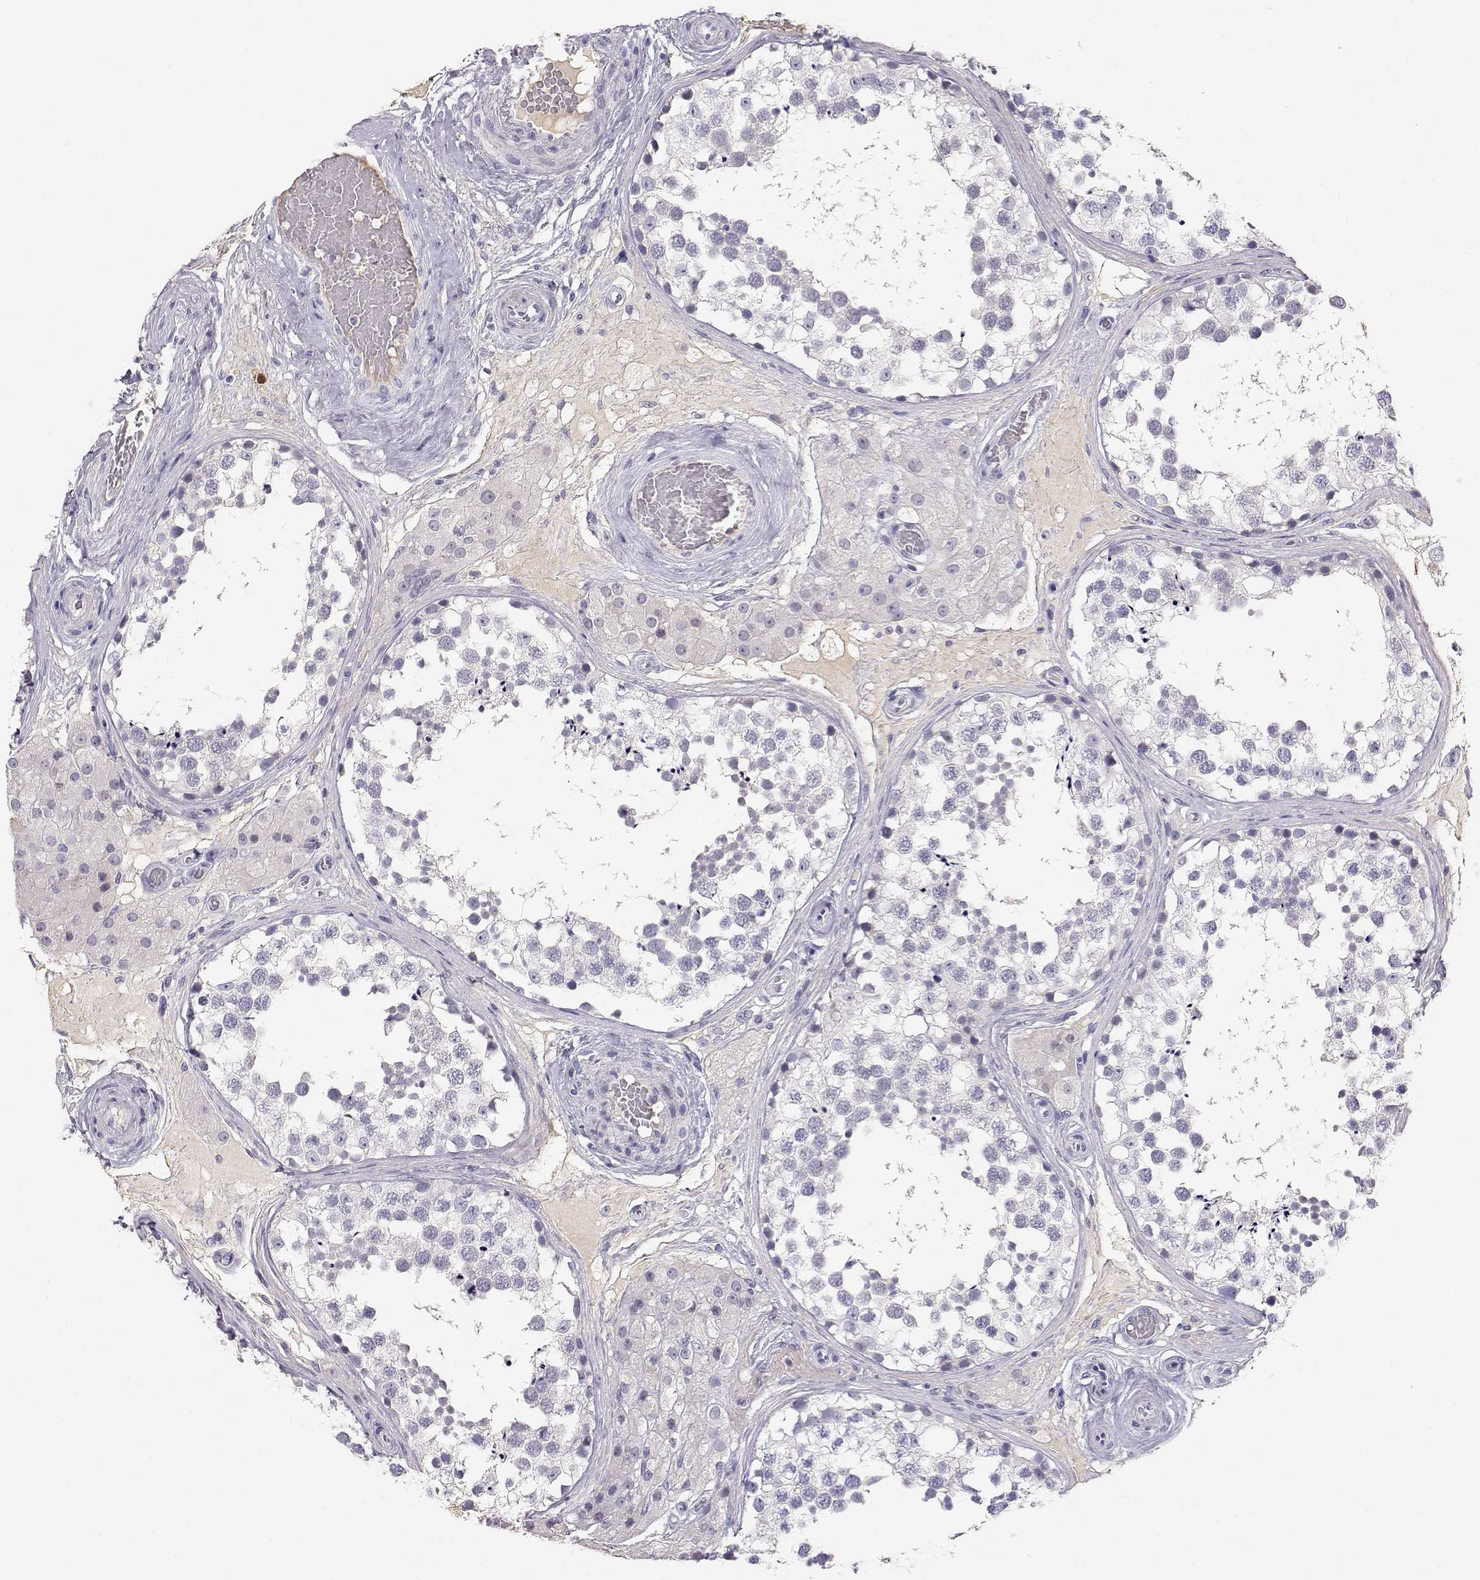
{"staining": {"intensity": "negative", "quantity": "none", "location": "none"}, "tissue": "testis", "cell_type": "Cells in seminiferous ducts", "image_type": "normal", "snomed": [{"axis": "morphology", "description": "Normal tissue, NOS"}, {"axis": "morphology", "description": "Seminoma, NOS"}, {"axis": "topography", "description": "Testis"}], "caption": "IHC histopathology image of unremarkable testis stained for a protein (brown), which demonstrates no expression in cells in seminiferous ducts.", "gene": "CDHR1", "patient": {"sex": "male", "age": 65}}